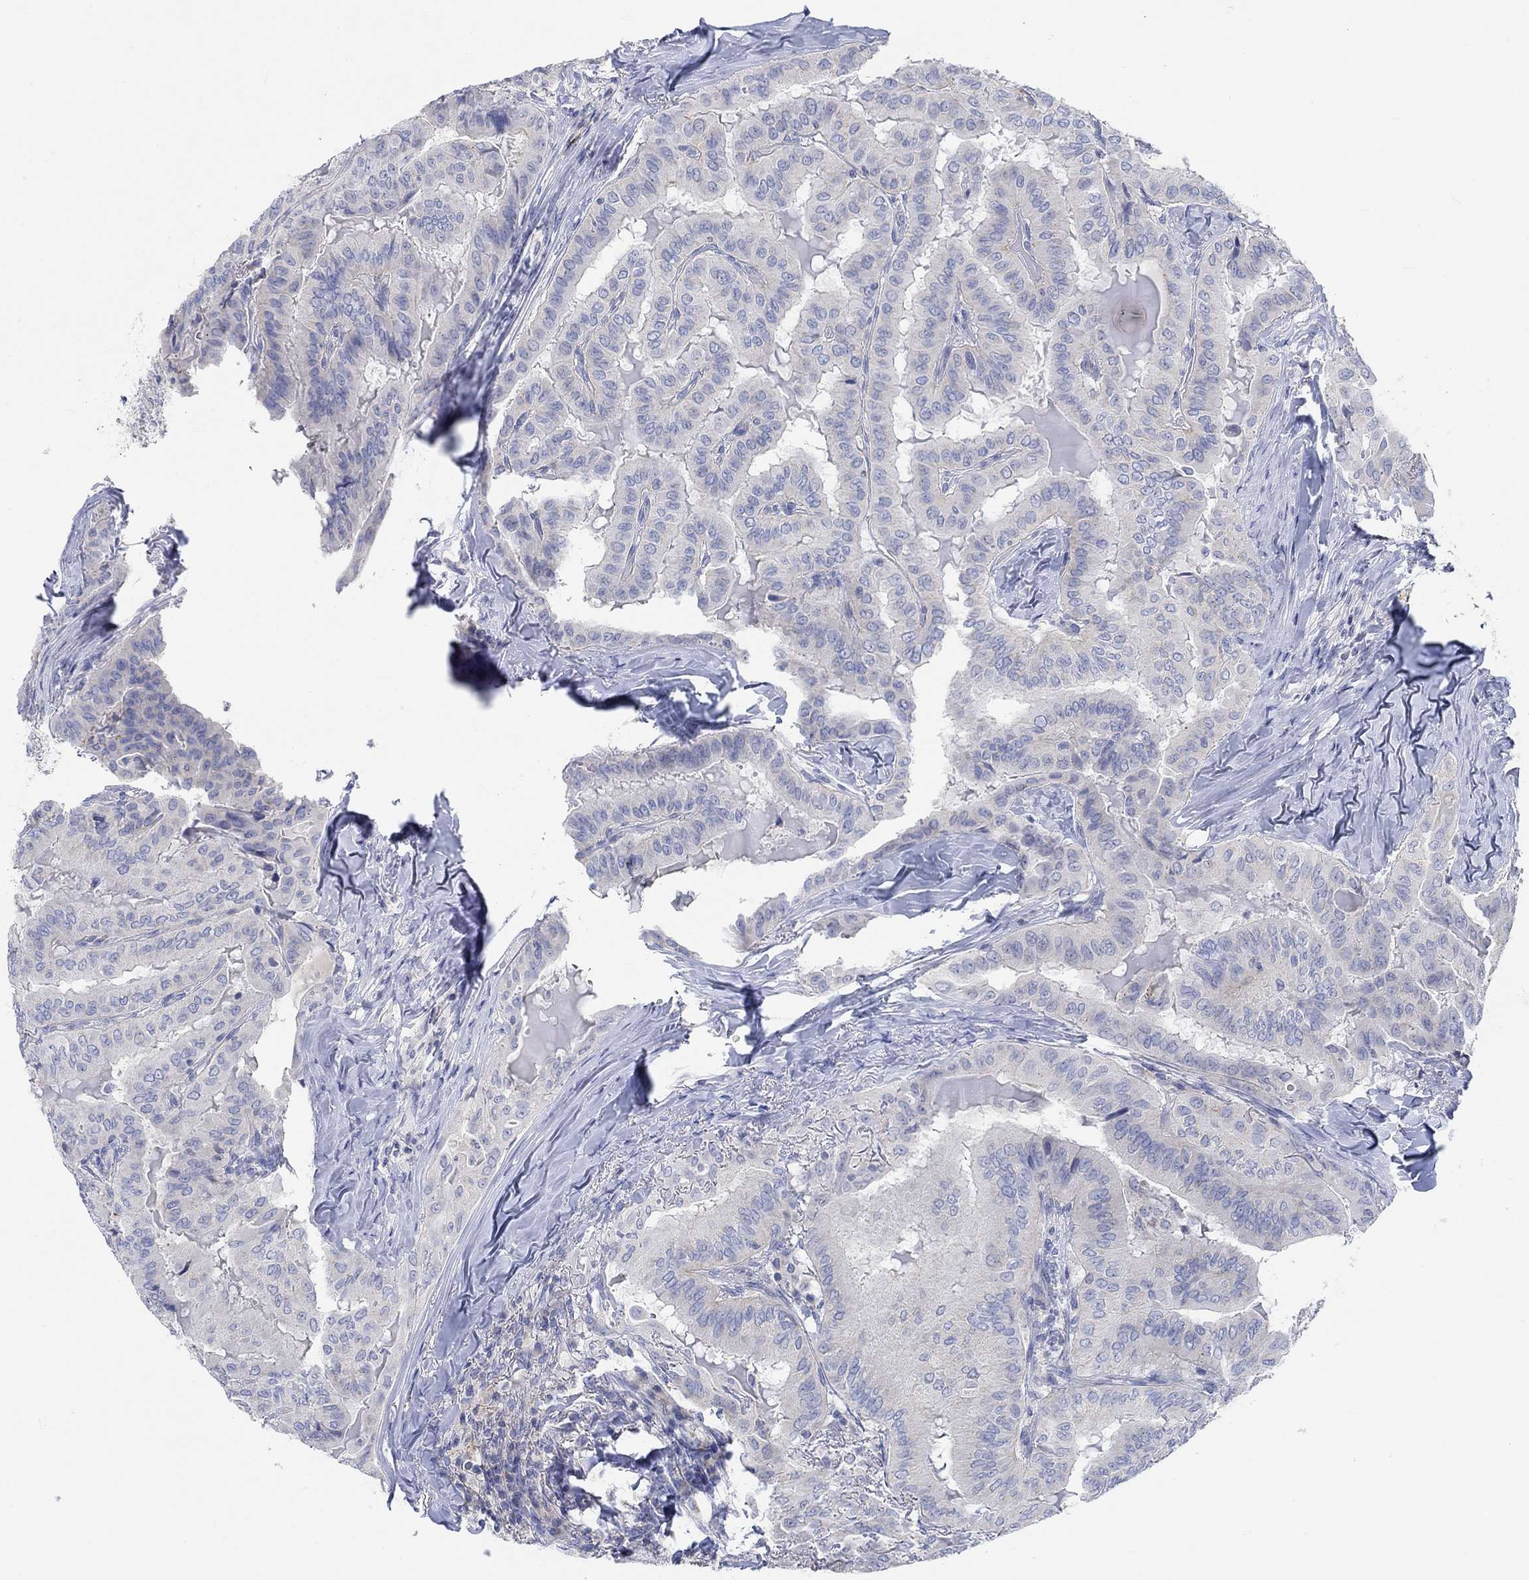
{"staining": {"intensity": "negative", "quantity": "none", "location": "none"}, "tissue": "thyroid cancer", "cell_type": "Tumor cells", "image_type": "cancer", "snomed": [{"axis": "morphology", "description": "Papillary adenocarcinoma, NOS"}, {"axis": "topography", "description": "Thyroid gland"}], "caption": "A micrograph of human papillary adenocarcinoma (thyroid) is negative for staining in tumor cells.", "gene": "NAV3", "patient": {"sex": "female", "age": 68}}